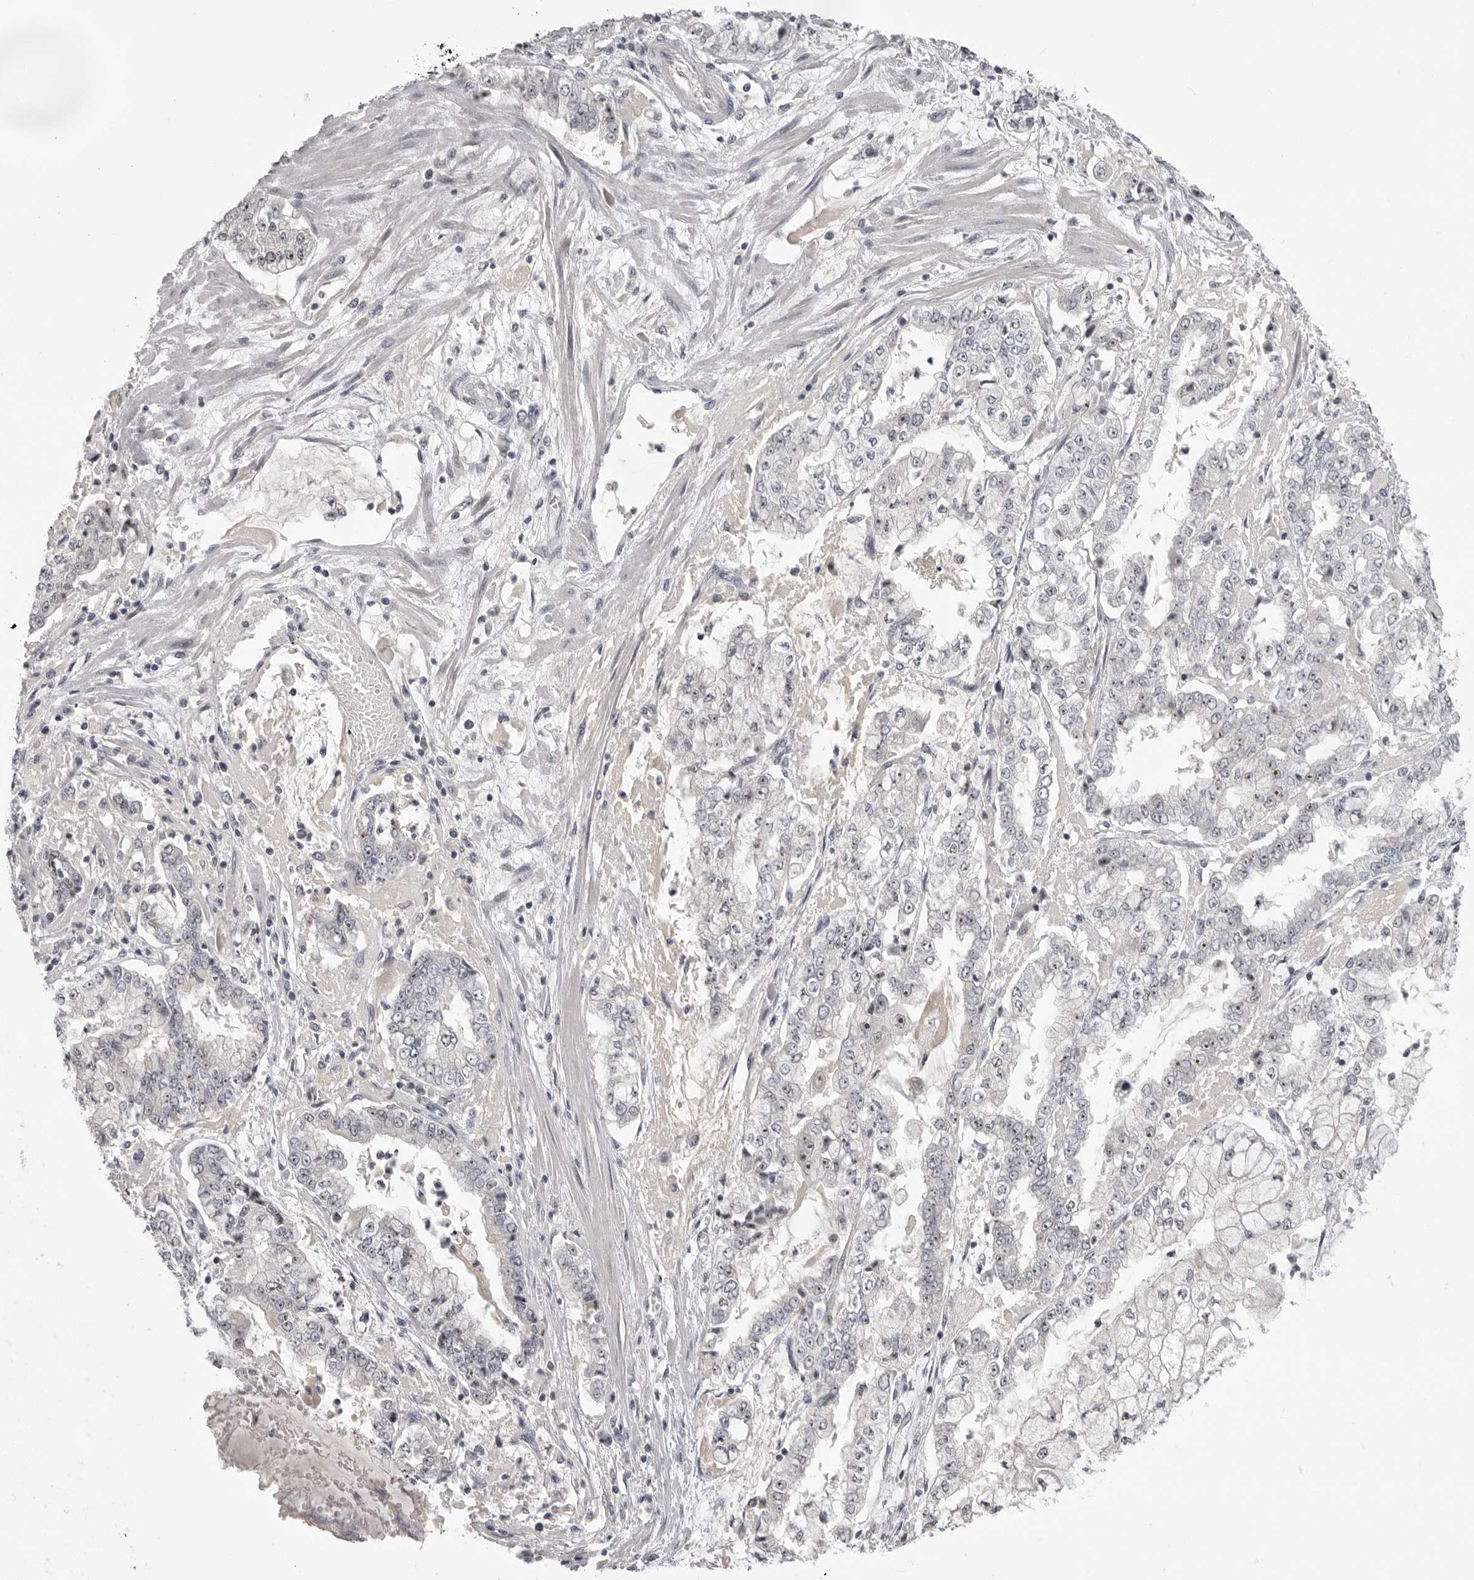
{"staining": {"intensity": "negative", "quantity": "none", "location": "none"}, "tissue": "stomach cancer", "cell_type": "Tumor cells", "image_type": "cancer", "snomed": [{"axis": "morphology", "description": "Adenocarcinoma, NOS"}, {"axis": "topography", "description": "Stomach"}], "caption": "Immunohistochemistry (IHC) of stomach cancer displays no staining in tumor cells.", "gene": "MRTO4", "patient": {"sex": "male", "age": 76}}